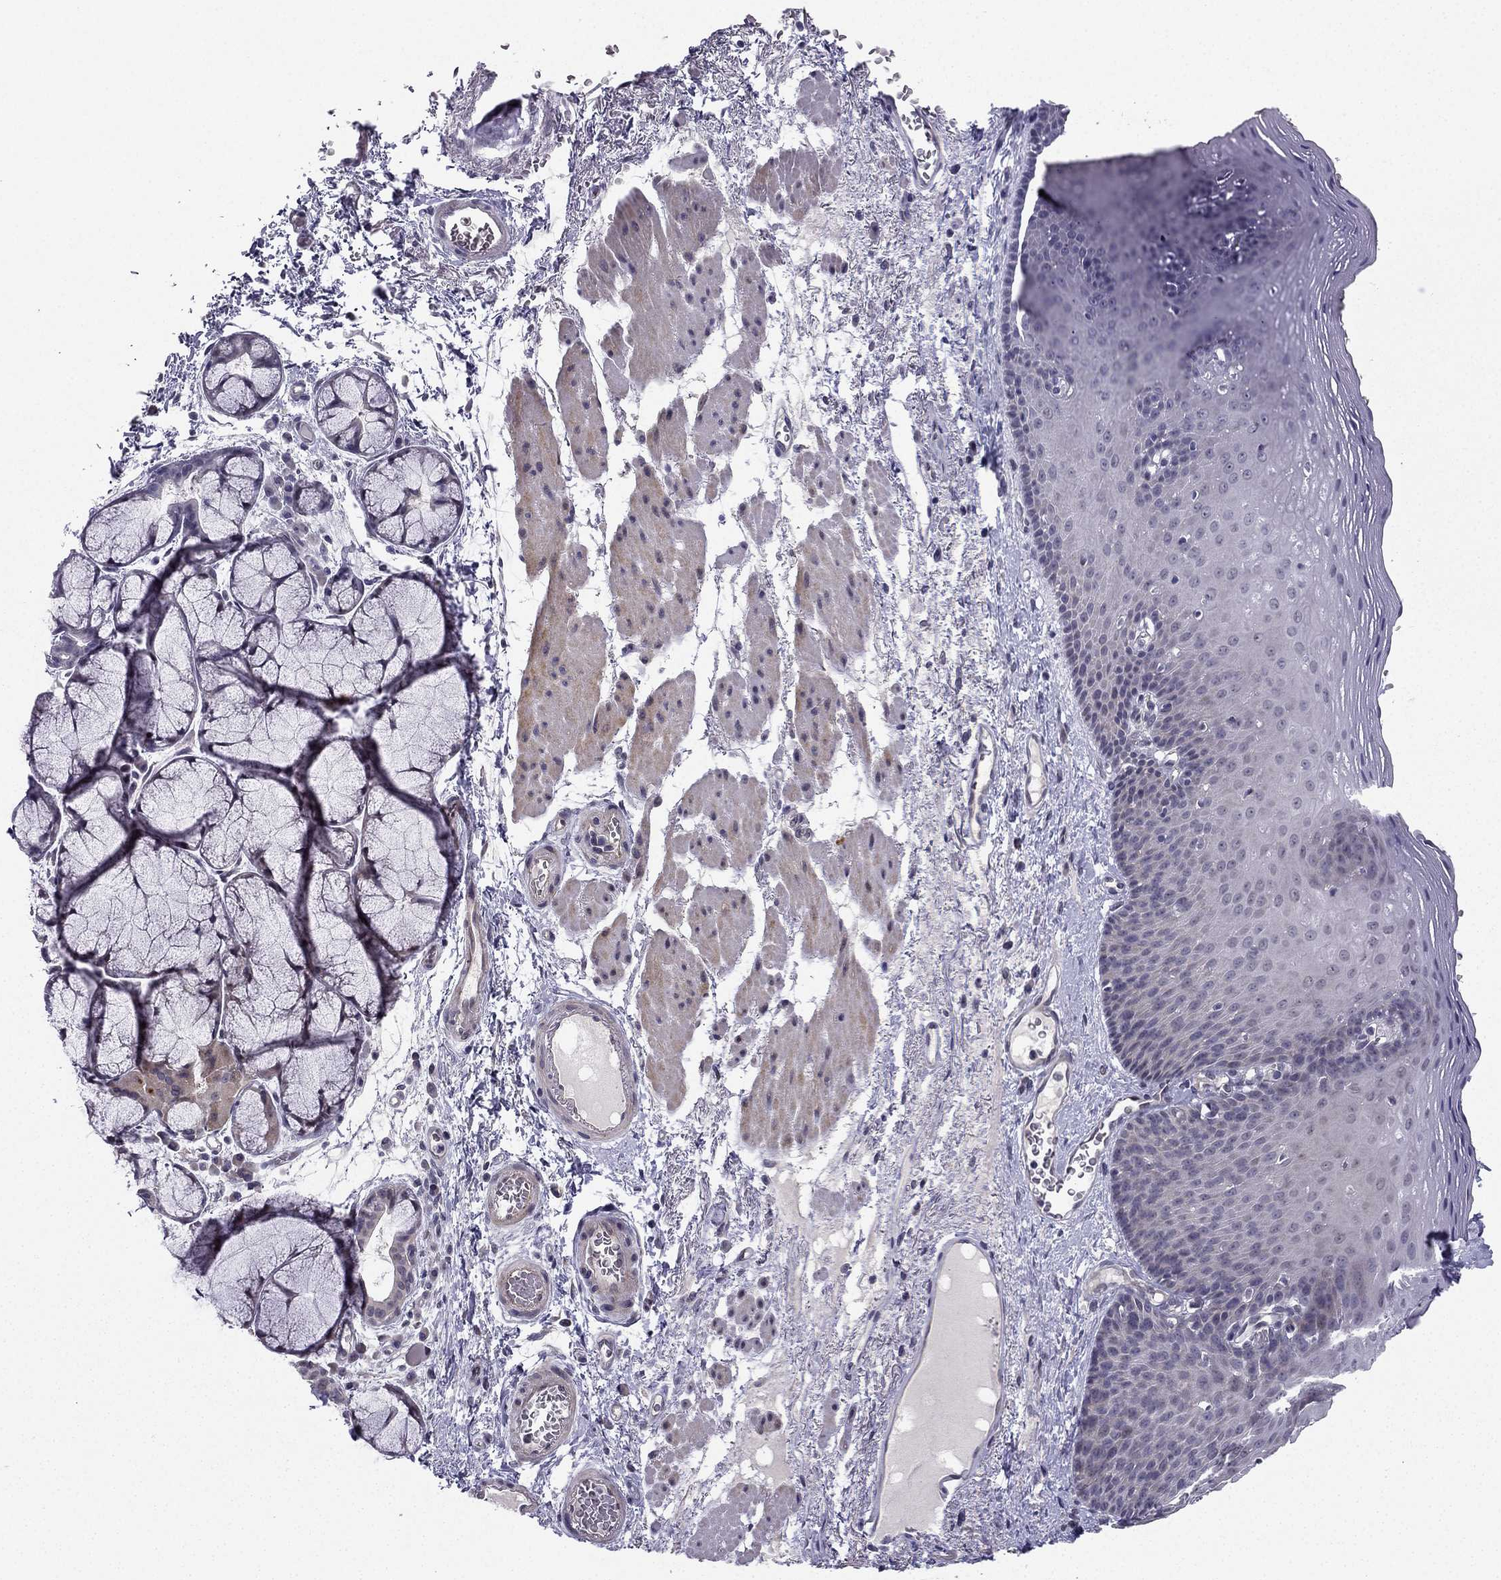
{"staining": {"intensity": "negative", "quantity": "none", "location": "none"}, "tissue": "esophagus", "cell_type": "Squamous epithelial cells", "image_type": "normal", "snomed": [{"axis": "morphology", "description": "Normal tissue, NOS"}, {"axis": "topography", "description": "Esophagus"}], "caption": "DAB immunohistochemical staining of normal human esophagus reveals no significant staining in squamous epithelial cells.", "gene": "CHST8", "patient": {"sex": "male", "age": 76}}